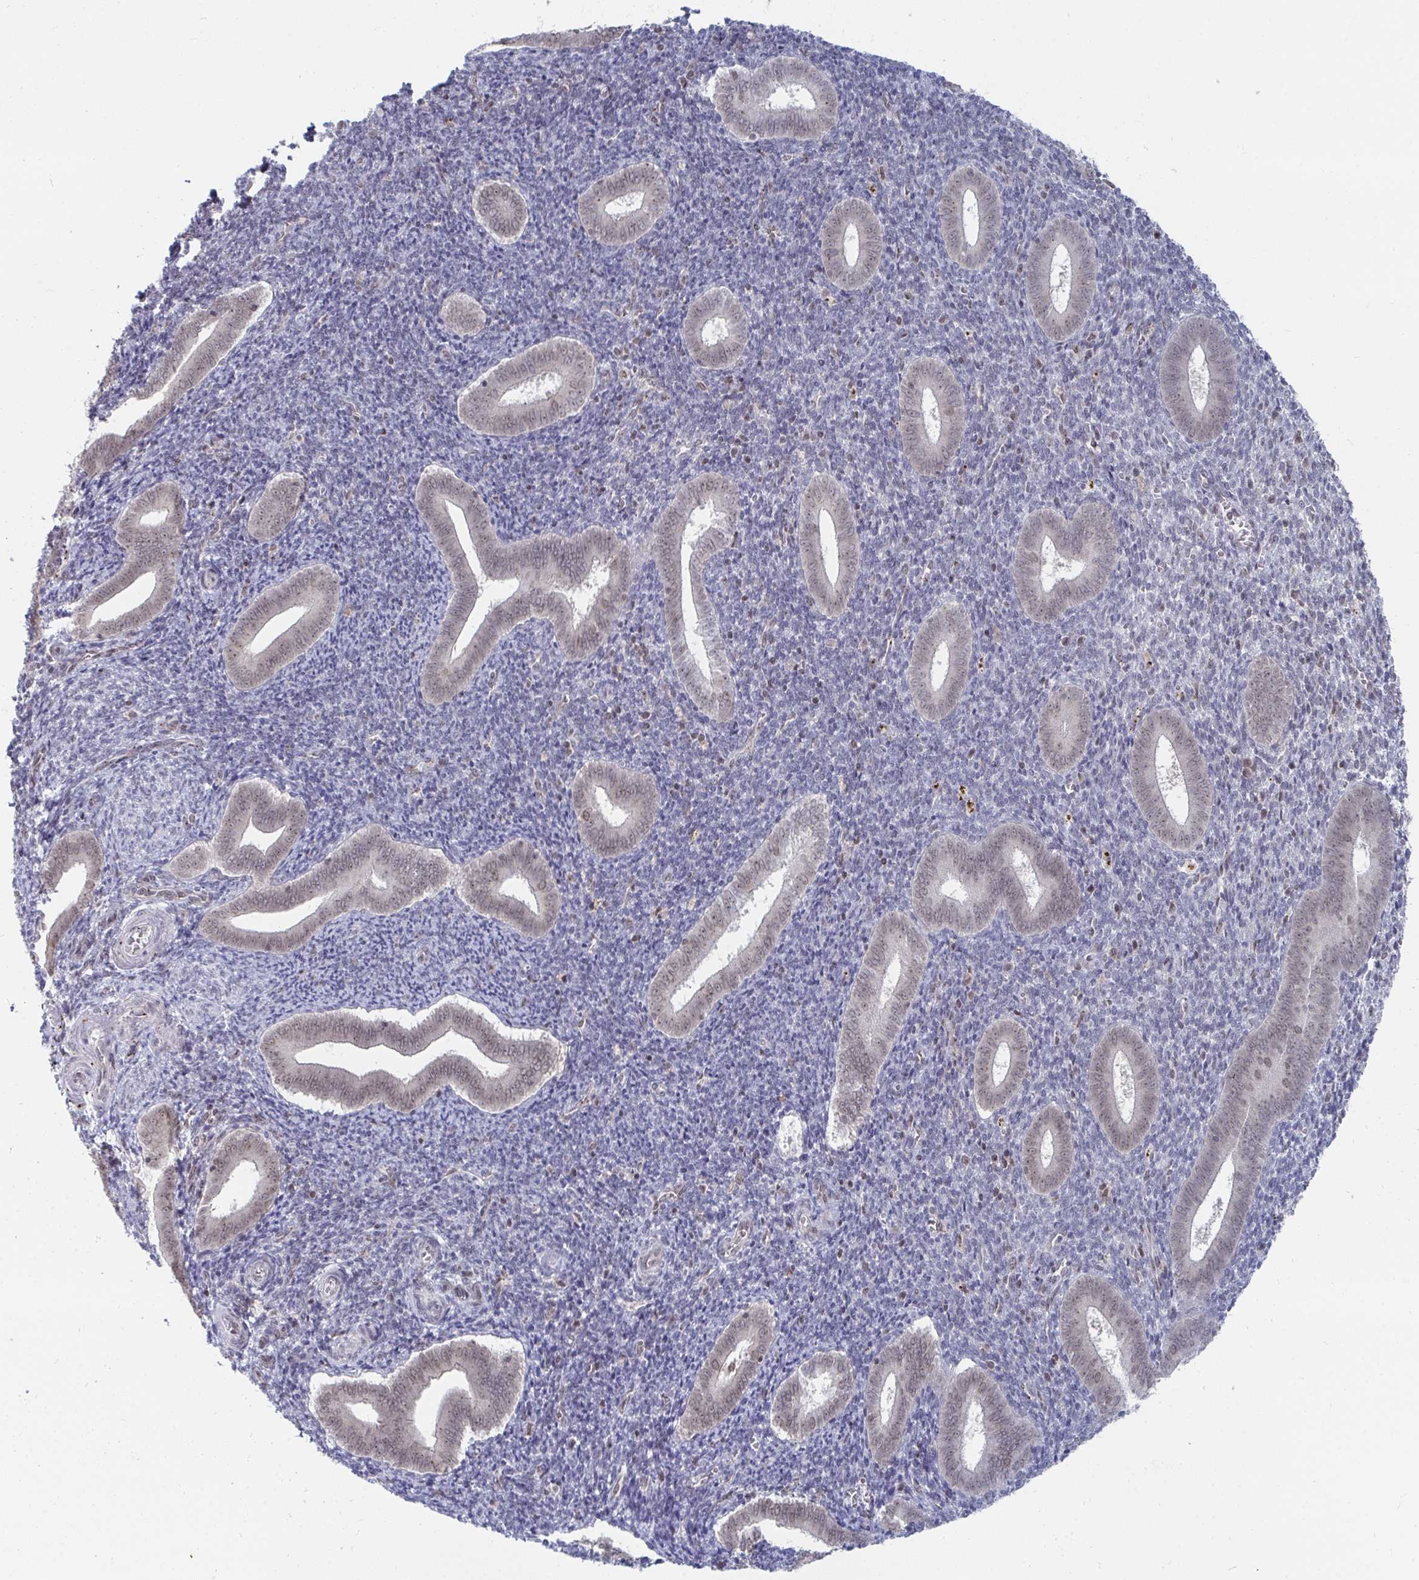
{"staining": {"intensity": "negative", "quantity": "none", "location": "none"}, "tissue": "endometrium", "cell_type": "Cells in endometrial stroma", "image_type": "normal", "snomed": [{"axis": "morphology", "description": "Normal tissue, NOS"}, {"axis": "topography", "description": "Endometrium"}], "caption": "DAB (3,3'-diaminobenzidine) immunohistochemical staining of unremarkable human endometrium reveals no significant positivity in cells in endometrial stroma.", "gene": "TRIP12", "patient": {"sex": "female", "age": 25}}